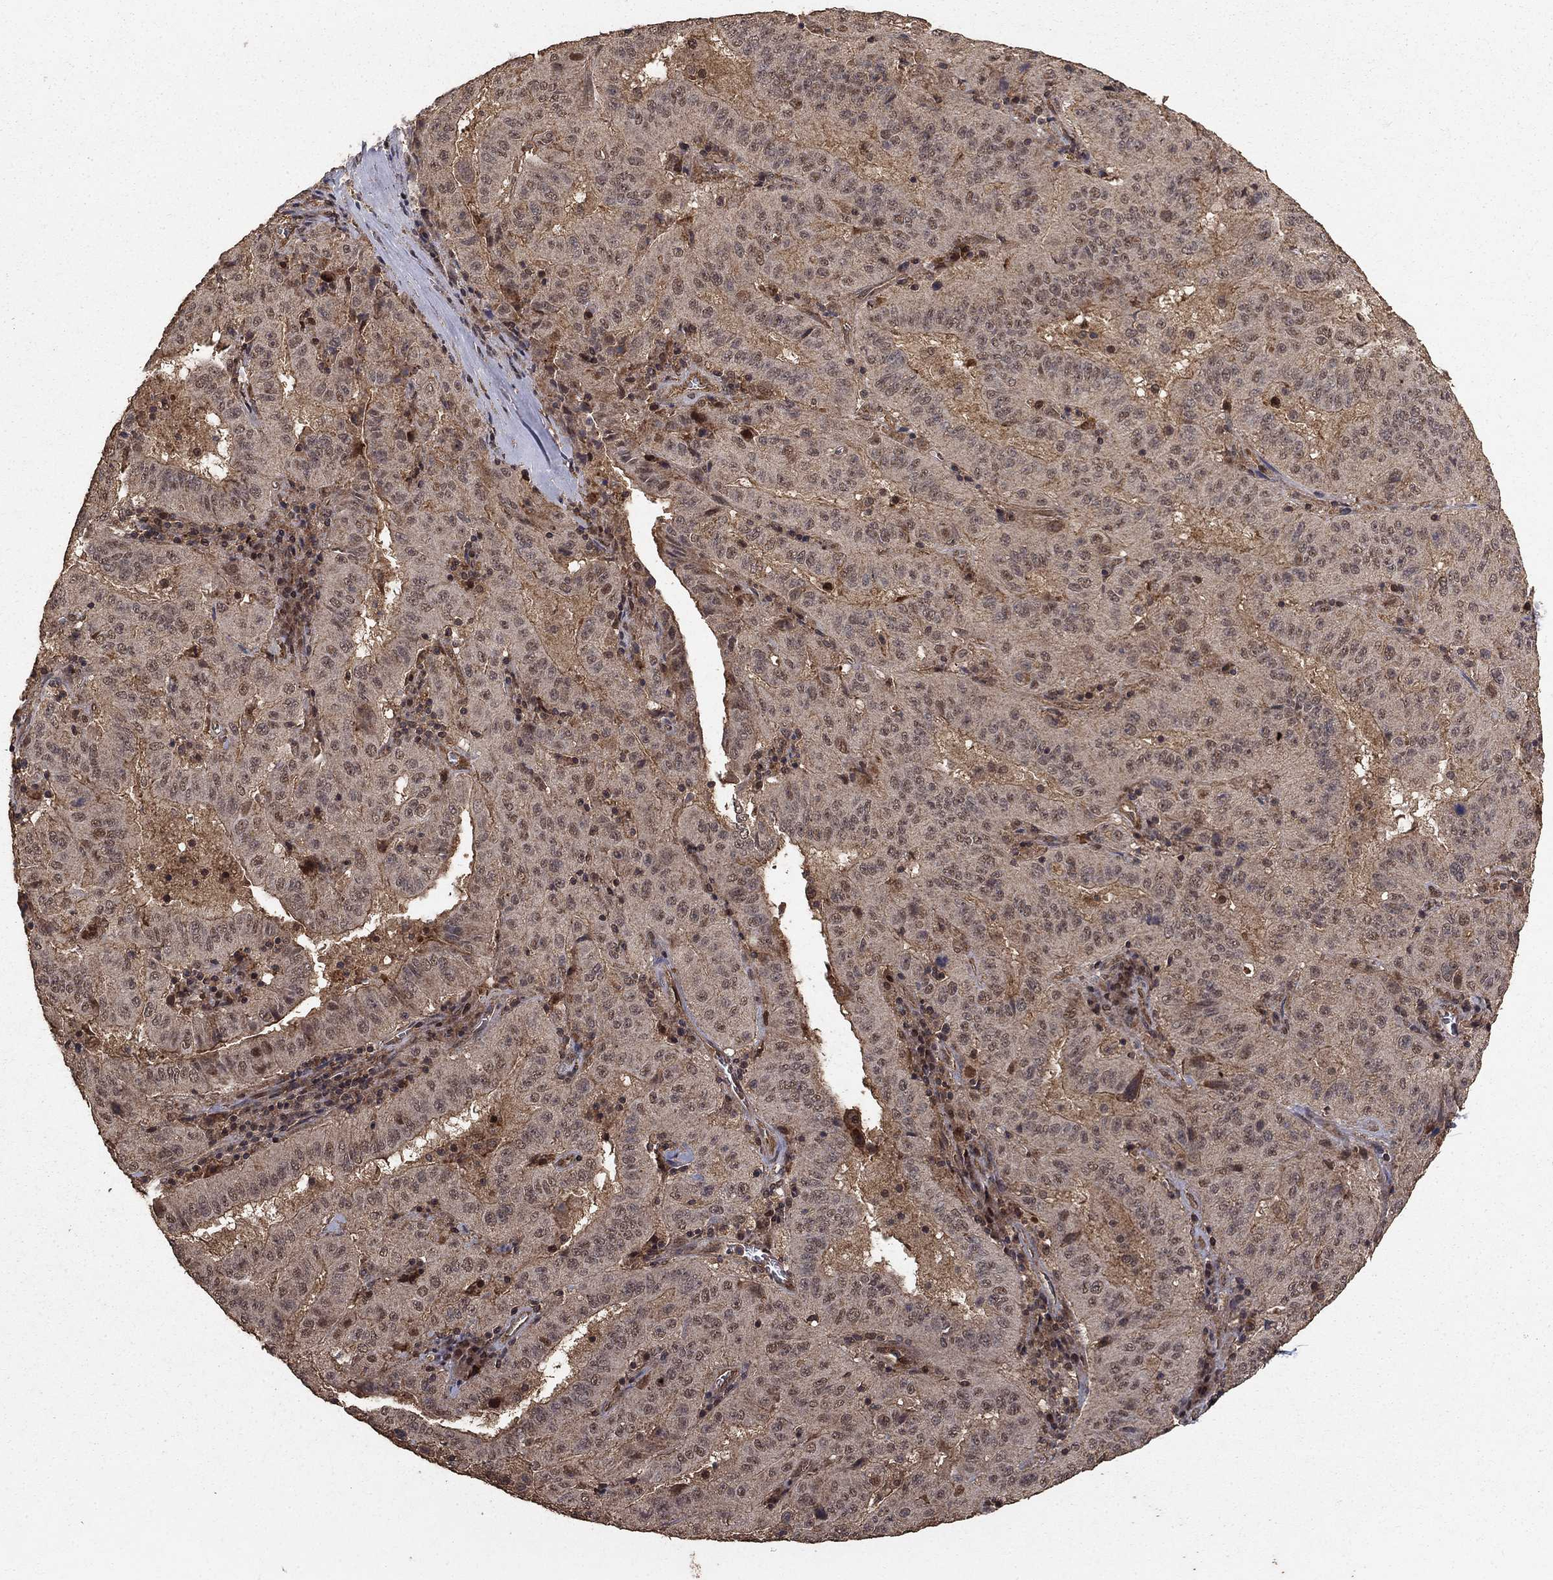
{"staining": {"intensity": "weak", "quantity": "25%-75%", "location": "cytoplasmic/membranous,nuclear"}, "tissue": "pancreatic cancer", "cell_type": "Tumor cells", "image_type": "cancer", "snomed": [{"axis": "morphology", "description": "Adenocarcinoma, NOS"}, {"axis": "topography", "description": "Pancreas"}], "caption": "IHC staining of pancreatic adenocarcinoma, which demonstrates low levels of weak cytoplasmic/membranous and nuclear staining in approximately 25%-75% of tumor cells indicating weak cytoplasmic/membranous and nuclear protein expression. The staining was performed using DAB (brown) for protein detection and nuclei were counterstained in hematoxylin (blue).", "gene": "PRDM1", "patient": {"sex": "male", "age": 63}}